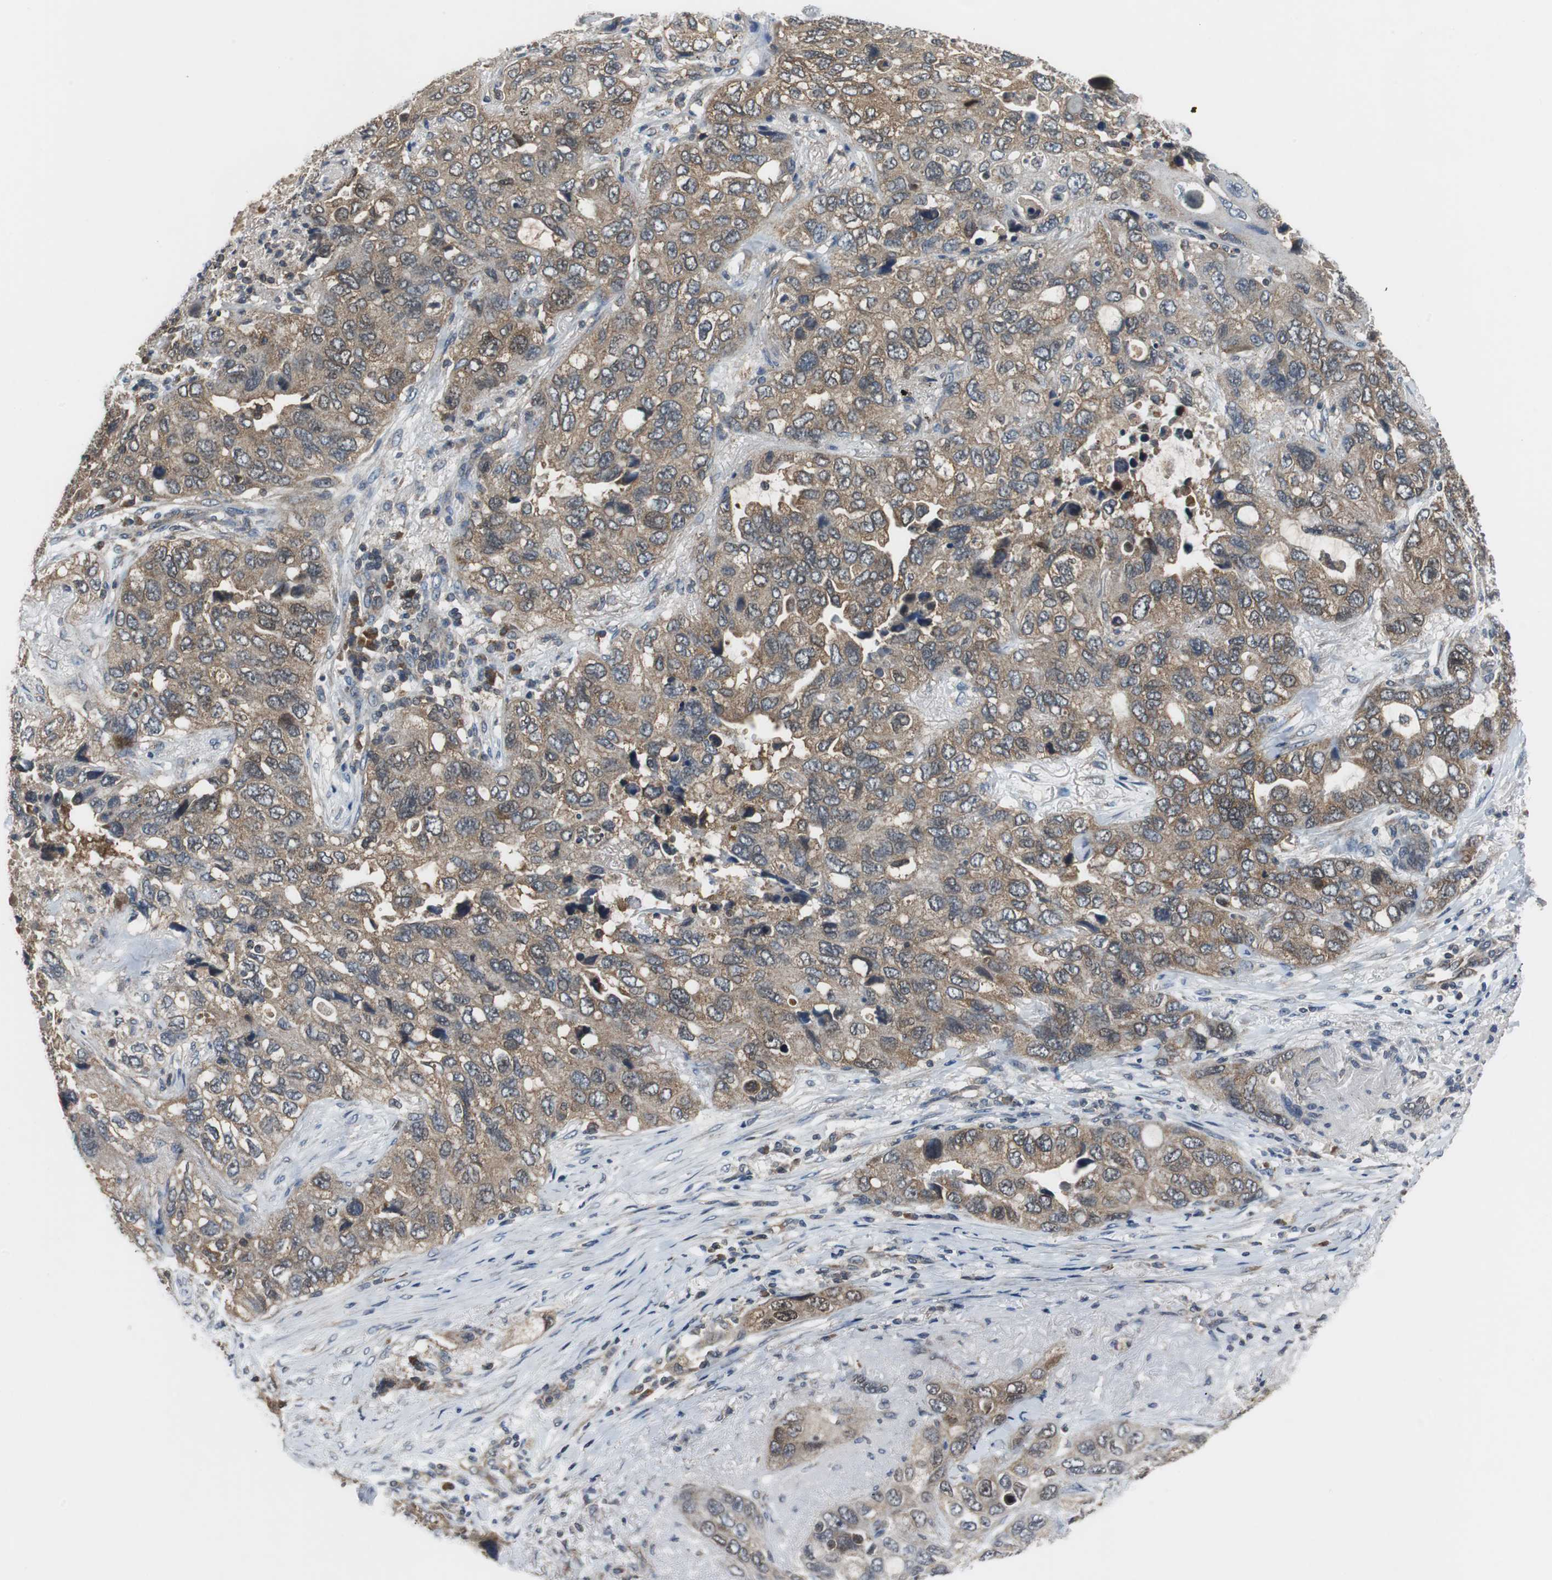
{"staining": {"intensity": "moderate", "quantity": ">75%", "location": "cytoplasmic/membranous"}, "tissue": "lung cancer", "cell_type": "Tumor cells", "image_type": "cancer", "snomed": [{"axis": "morphology", "description": "Squamous cell carcinoma, NOS"}, {"axis": "topography", "description": "Lung"}], "caption": "There is medium levels of moderate cytoplasmic/membranous positivity in tumor cells of lung cancer, as demonstrated by immunohistochemical staining (brown color).", "gene": "VBP1", "patient": {"sex": "female", "age": 73}}